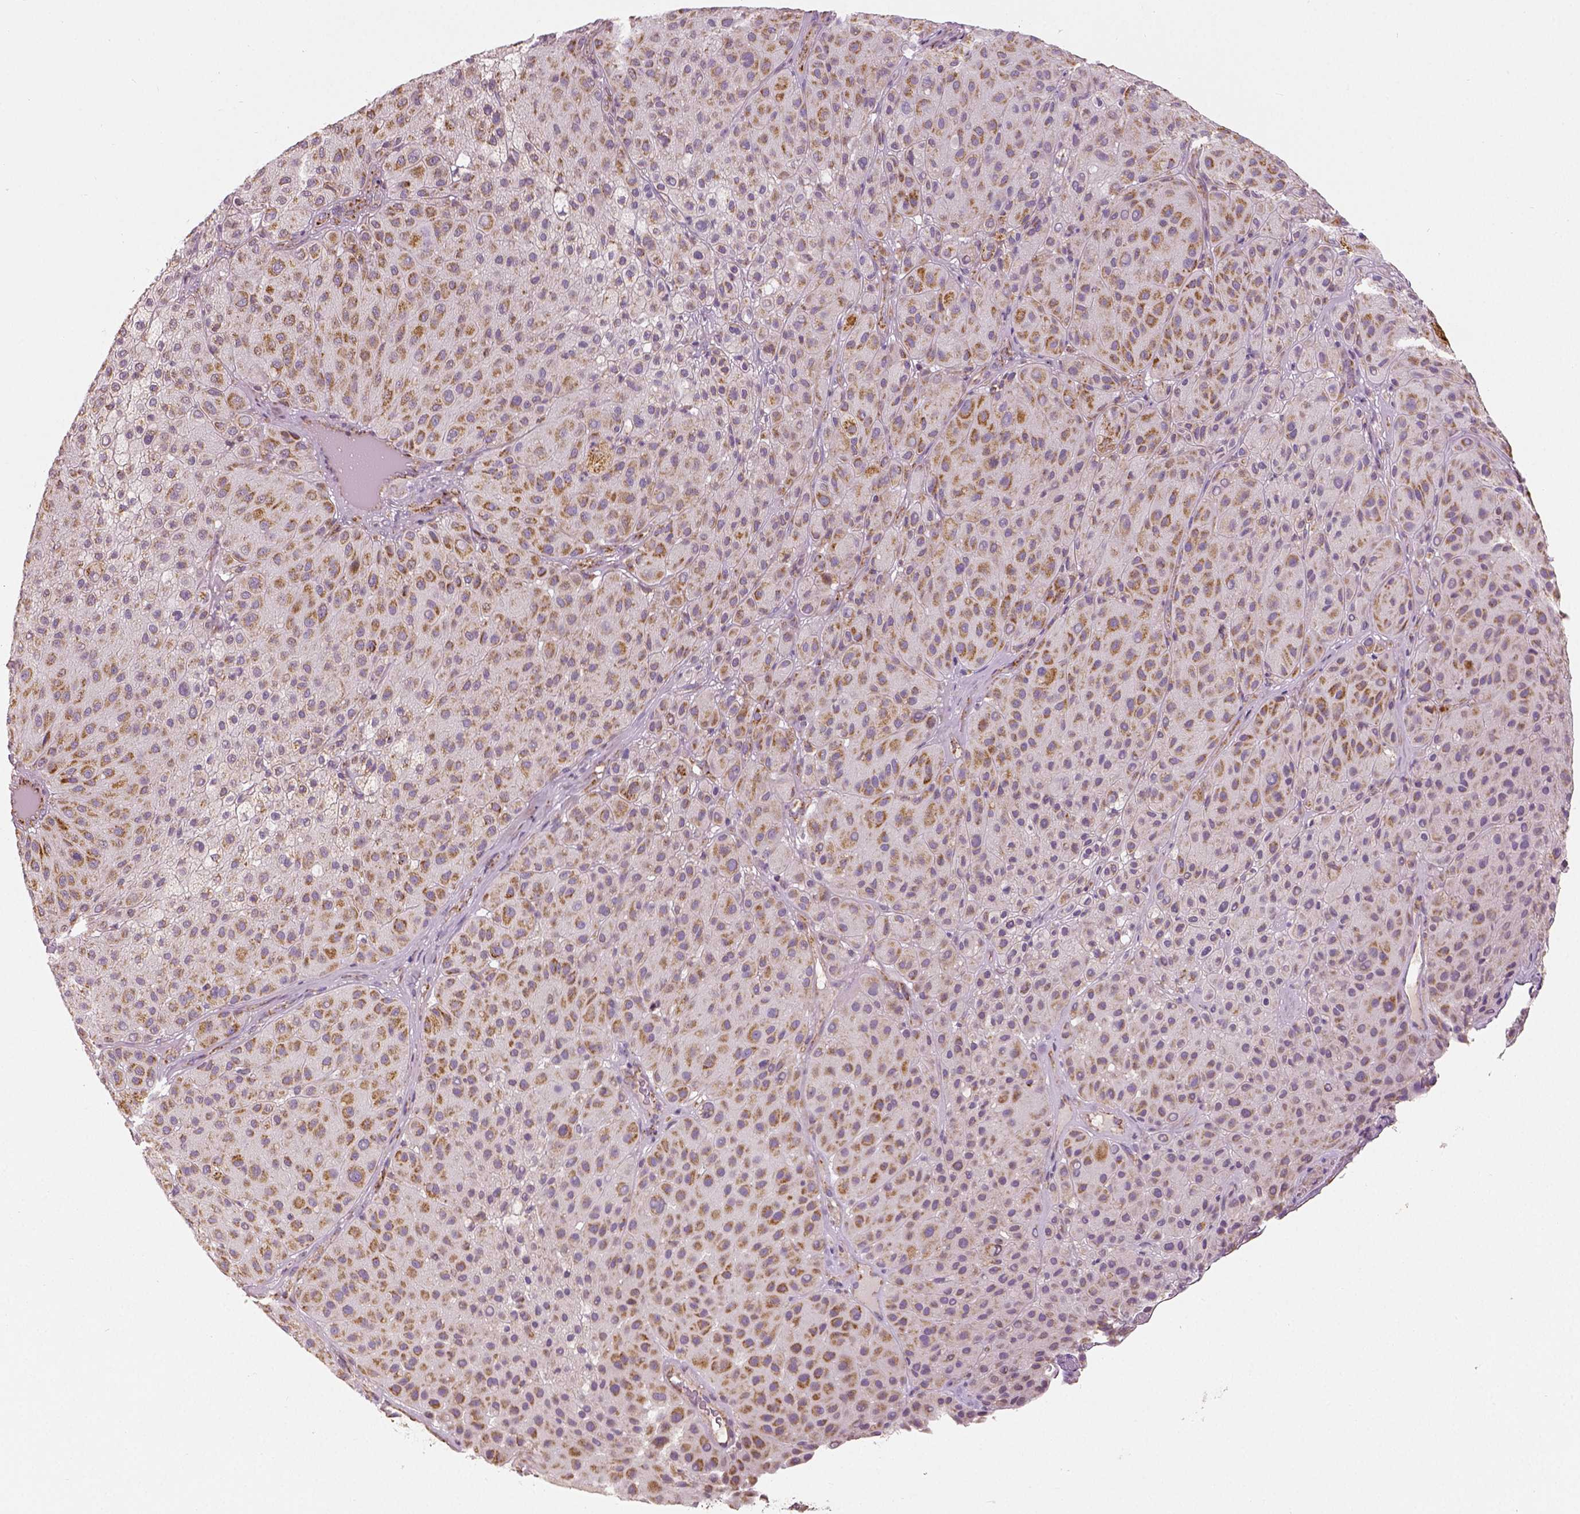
{"staining": {"intensity": "moderate", "quantity": ">75%", "location": "cytoplasmic/membranous"}, "tissue": "melanoma", "cell_type": "Tumor cells", "image_type": "cancer", "snomed": [{"axis": "morphology", "description": "Malignant melanoma, Metastatic site"}, {"axis": "topography", "description": "Smooth muscle"}], "caption": "This histopathology image demonstrates melanoma stained with IHC to label a protein in brown. The cytoplasmic/membranous of tumor cells show moderate positivity for the protein. Nuclei are counter-stained blue.", "gene": "PGAM5", "patient": {"sex": "male", "age": 41}}